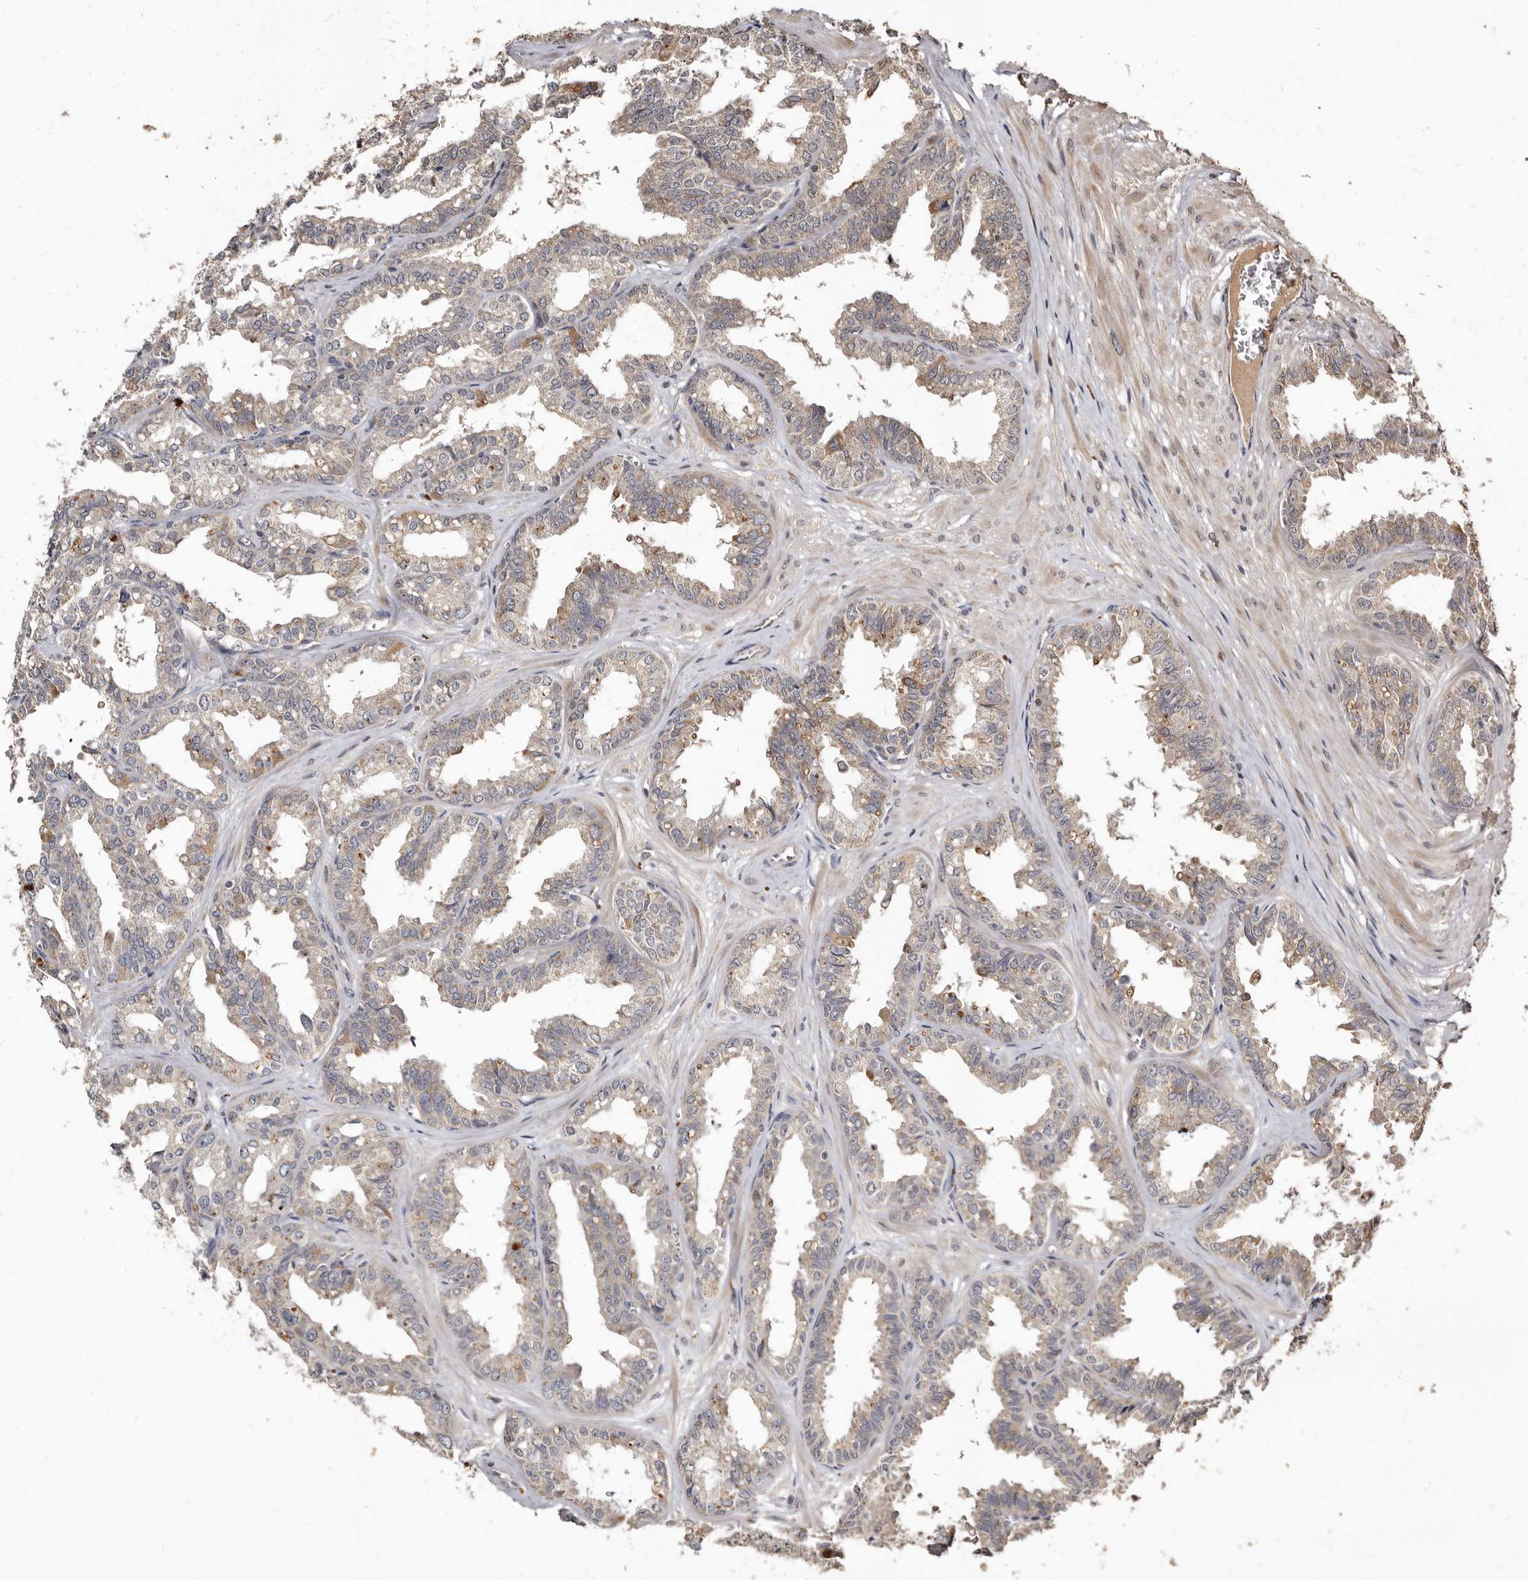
{"staining": {"intensity": "moderate", "quantity": "25%-75%", "location": "cytoplasmic/membranous"}, "tissue": "seminal vesicle", "cell_type": "Glandular cells", "image_type": "normal", "snomed": [{"axis": "morphology", "description": "Normal tissue, NOS"}, {"axis": "topography", "description": "Prostate"}, {"axis": "topography", "description": "Seminal veicle"}], "caption": "Human seminal vesicle stained with a brown dye shows moderate cytoplasmic/membranous positive positivity in approximately 25%-75% of glandular cells.", "gene": "AKAP7", "patient": {"sex": "male", "age": 51}}